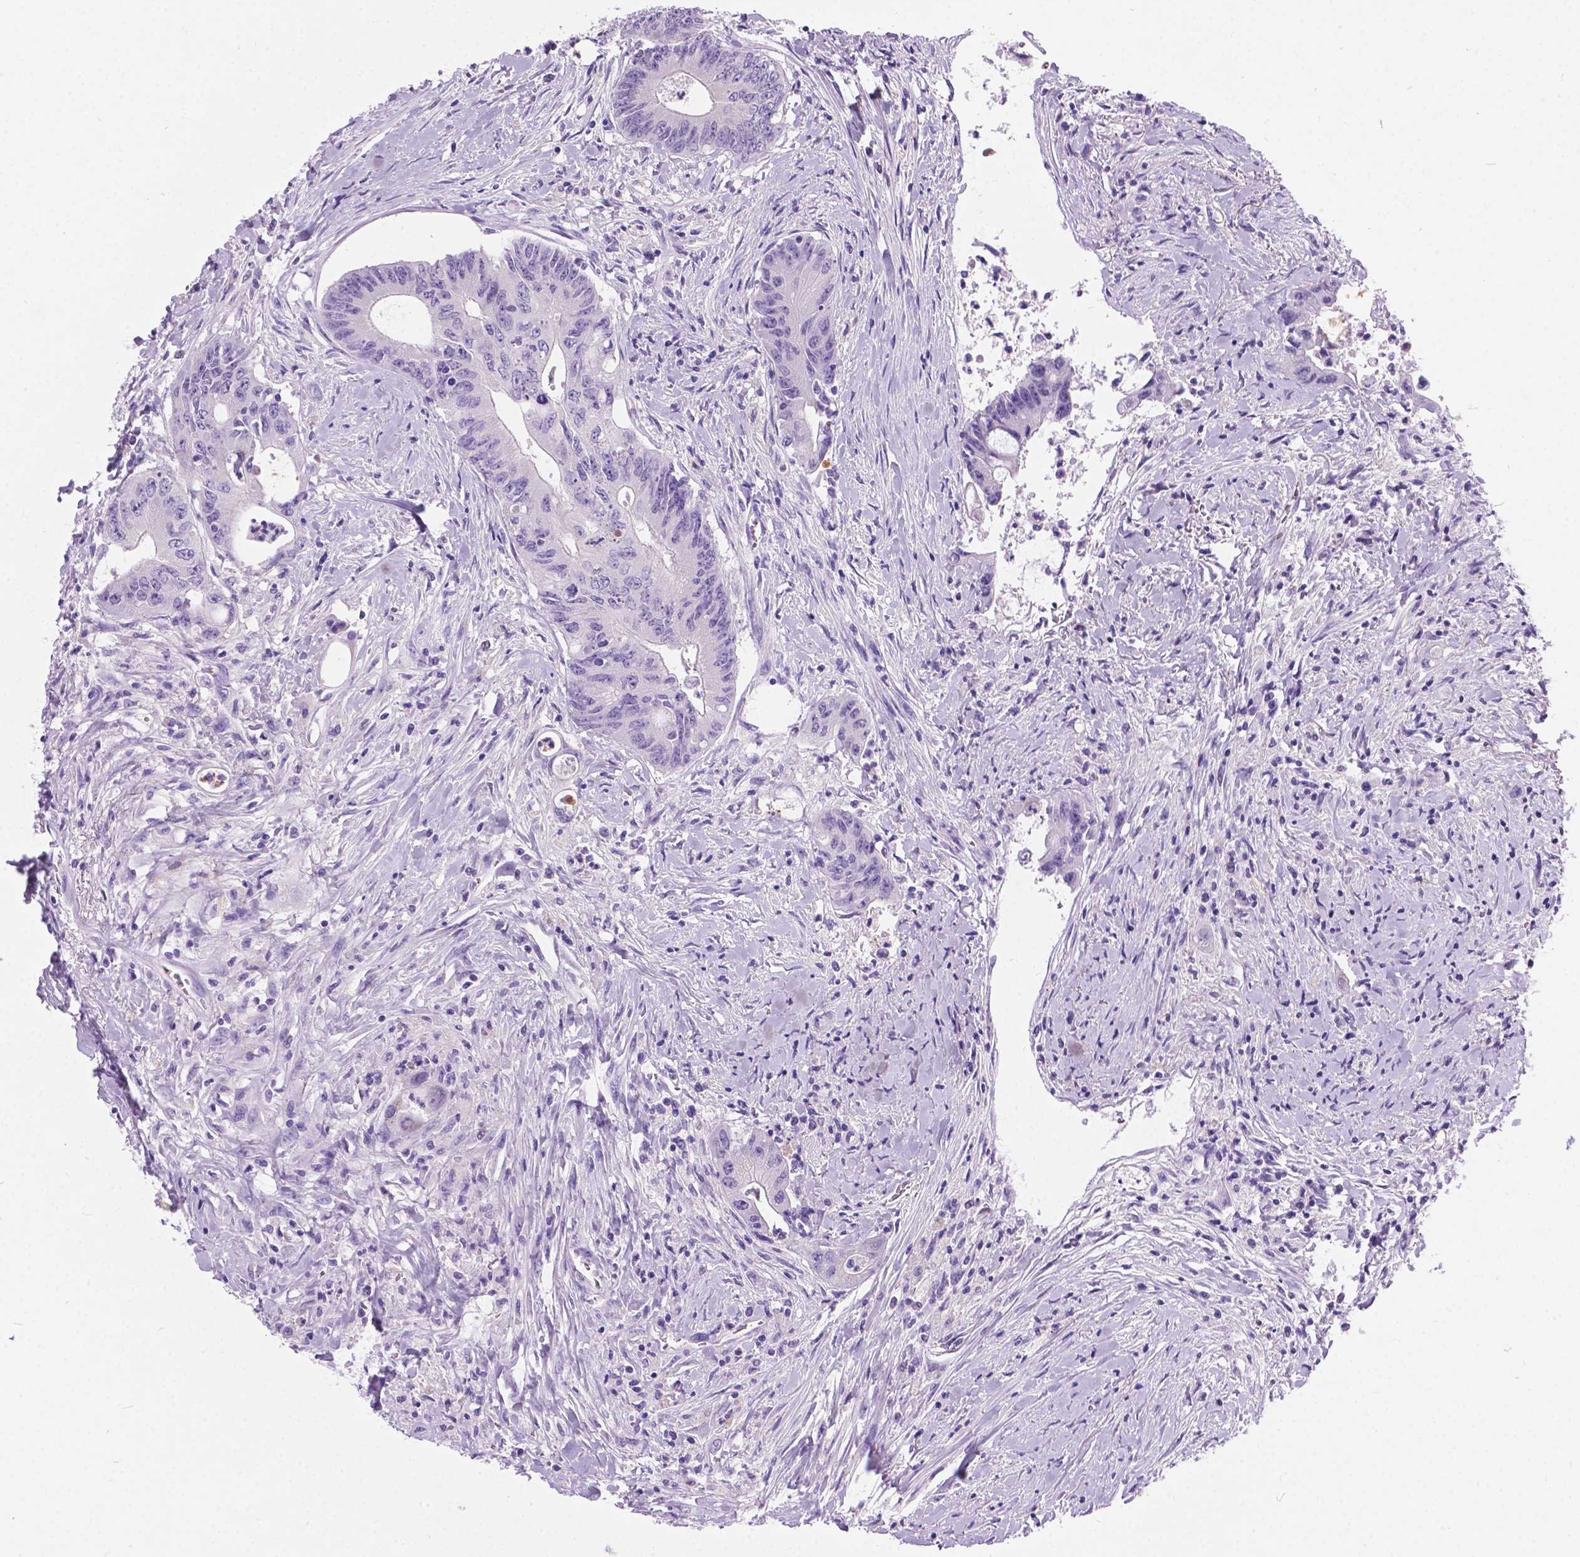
{"staining": {"intensity": "negative", "quantity": "none", "location": "none"}, "tissue": "colorectal cancer", "cell_type": "Tumor cells", "image_type": "cancer", "snomed": [{"axis": "morphology", "description": "Adenocarcinoma, NOS"}, {"axis": "topography", "description": "Rectum"}], "caption": "IHC of human colorectal adenocarcinoma shows no staining in tumor cells.", "gene": "ARMS2", "patient": {"sex": "male", "age": 59}}